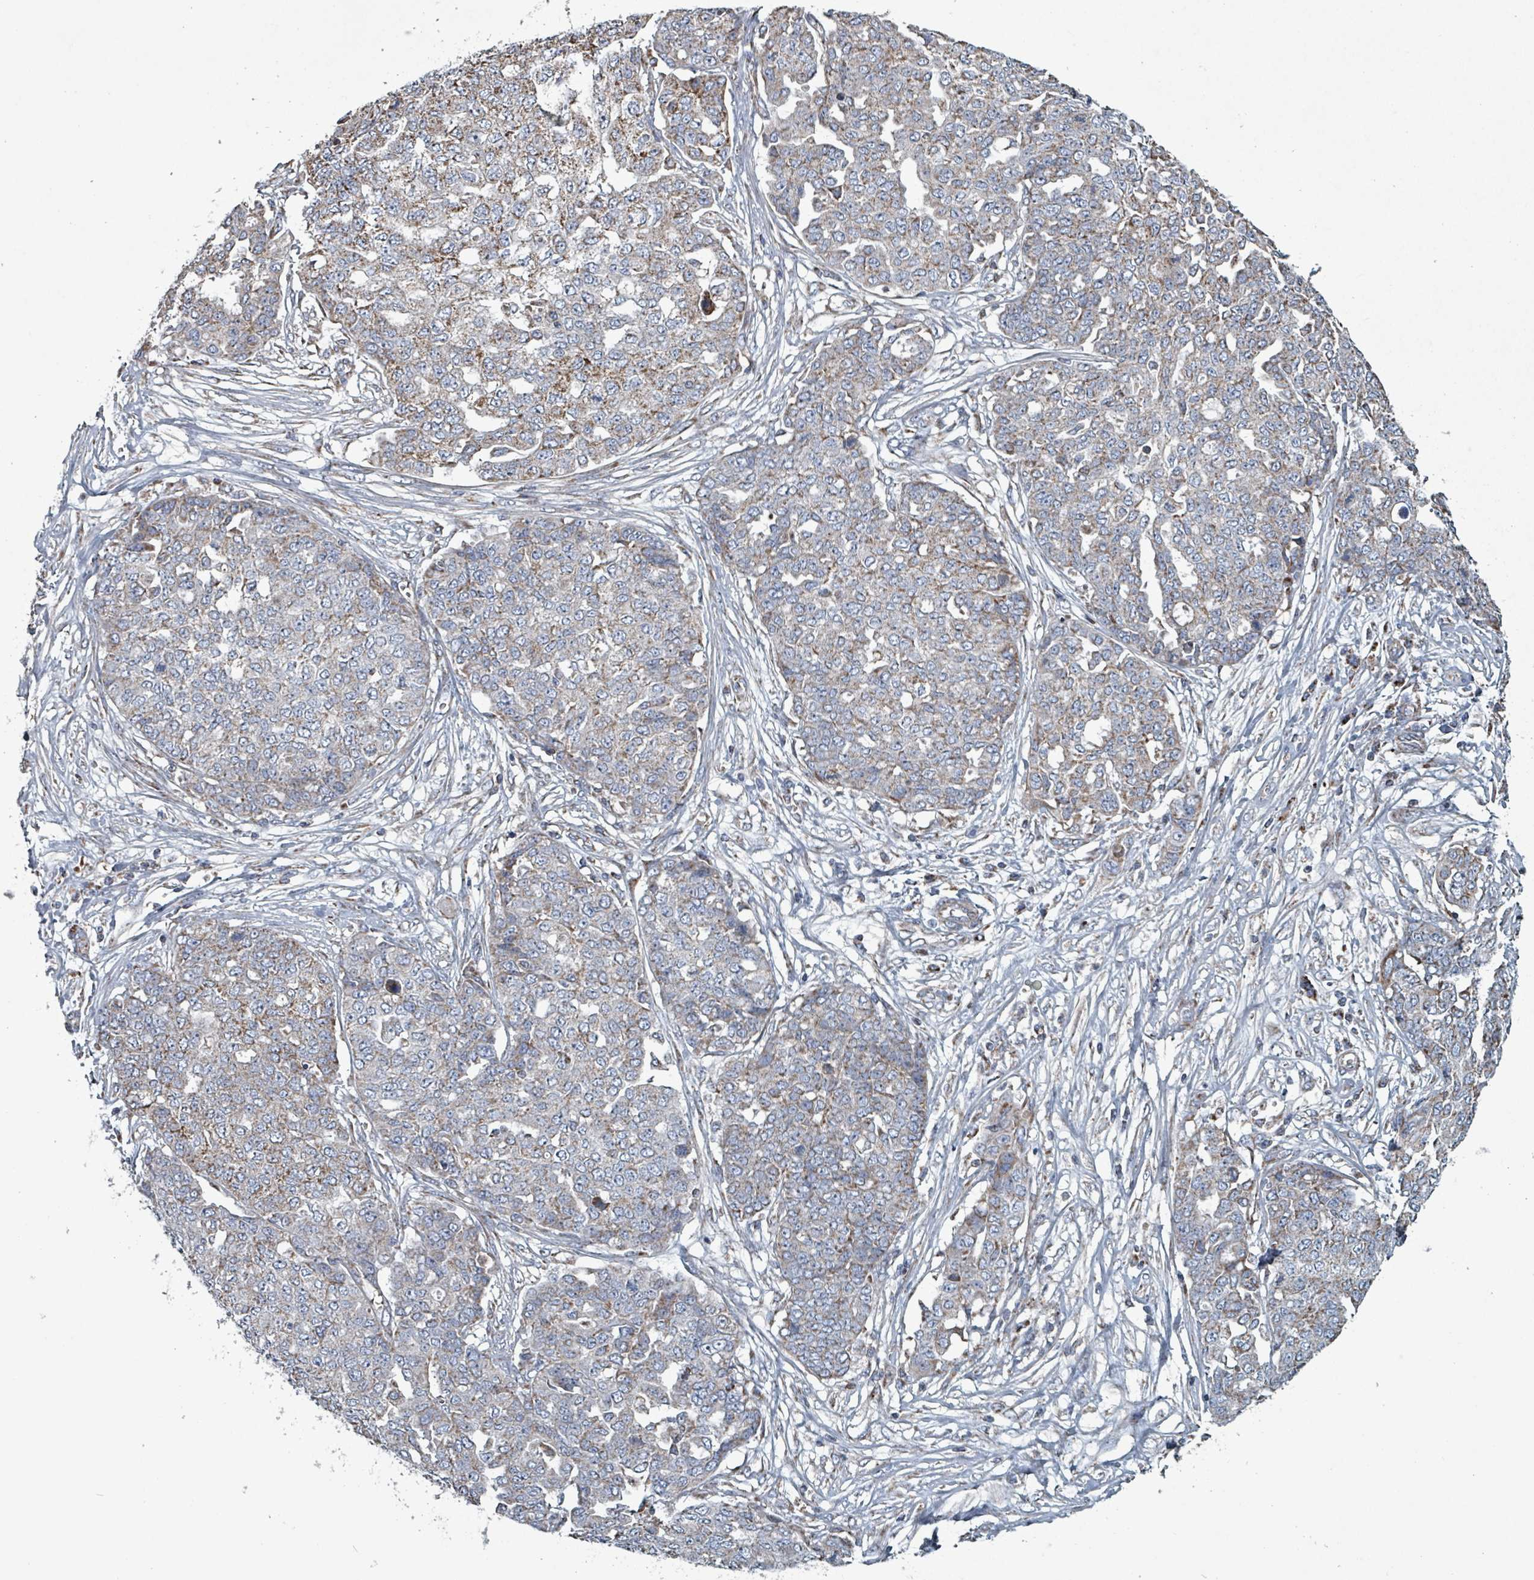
{"staining": {"intensity": "moderate", "quantity": "<25%", "location": "cytoplasmic/membranous"}, "tissue": "ovarian cancer", "cell_type": "Tumor cells", "image_type": "cancer", "snomed": [{"axis": "morphology", "description": "Cystadenocarcinoma, serous, NOS"}, {"axis": "topography", "description": "Soft tissue"}, {"axis": "topography", "description": "Ovary"}], "caption": "Ovarian cancer (serous cystadenocarcinoma) stained for a protein exhibits moderate cytoplasmic/membranous positivity in tumor cells. The staining was performed using DAB to visualize the protein expression in brown, while the nuclei were stained in blue with hematoxylin (Magnification: 20x).", "gene": "ABHD18", "patient": {"sex": "female", "age": 57}}